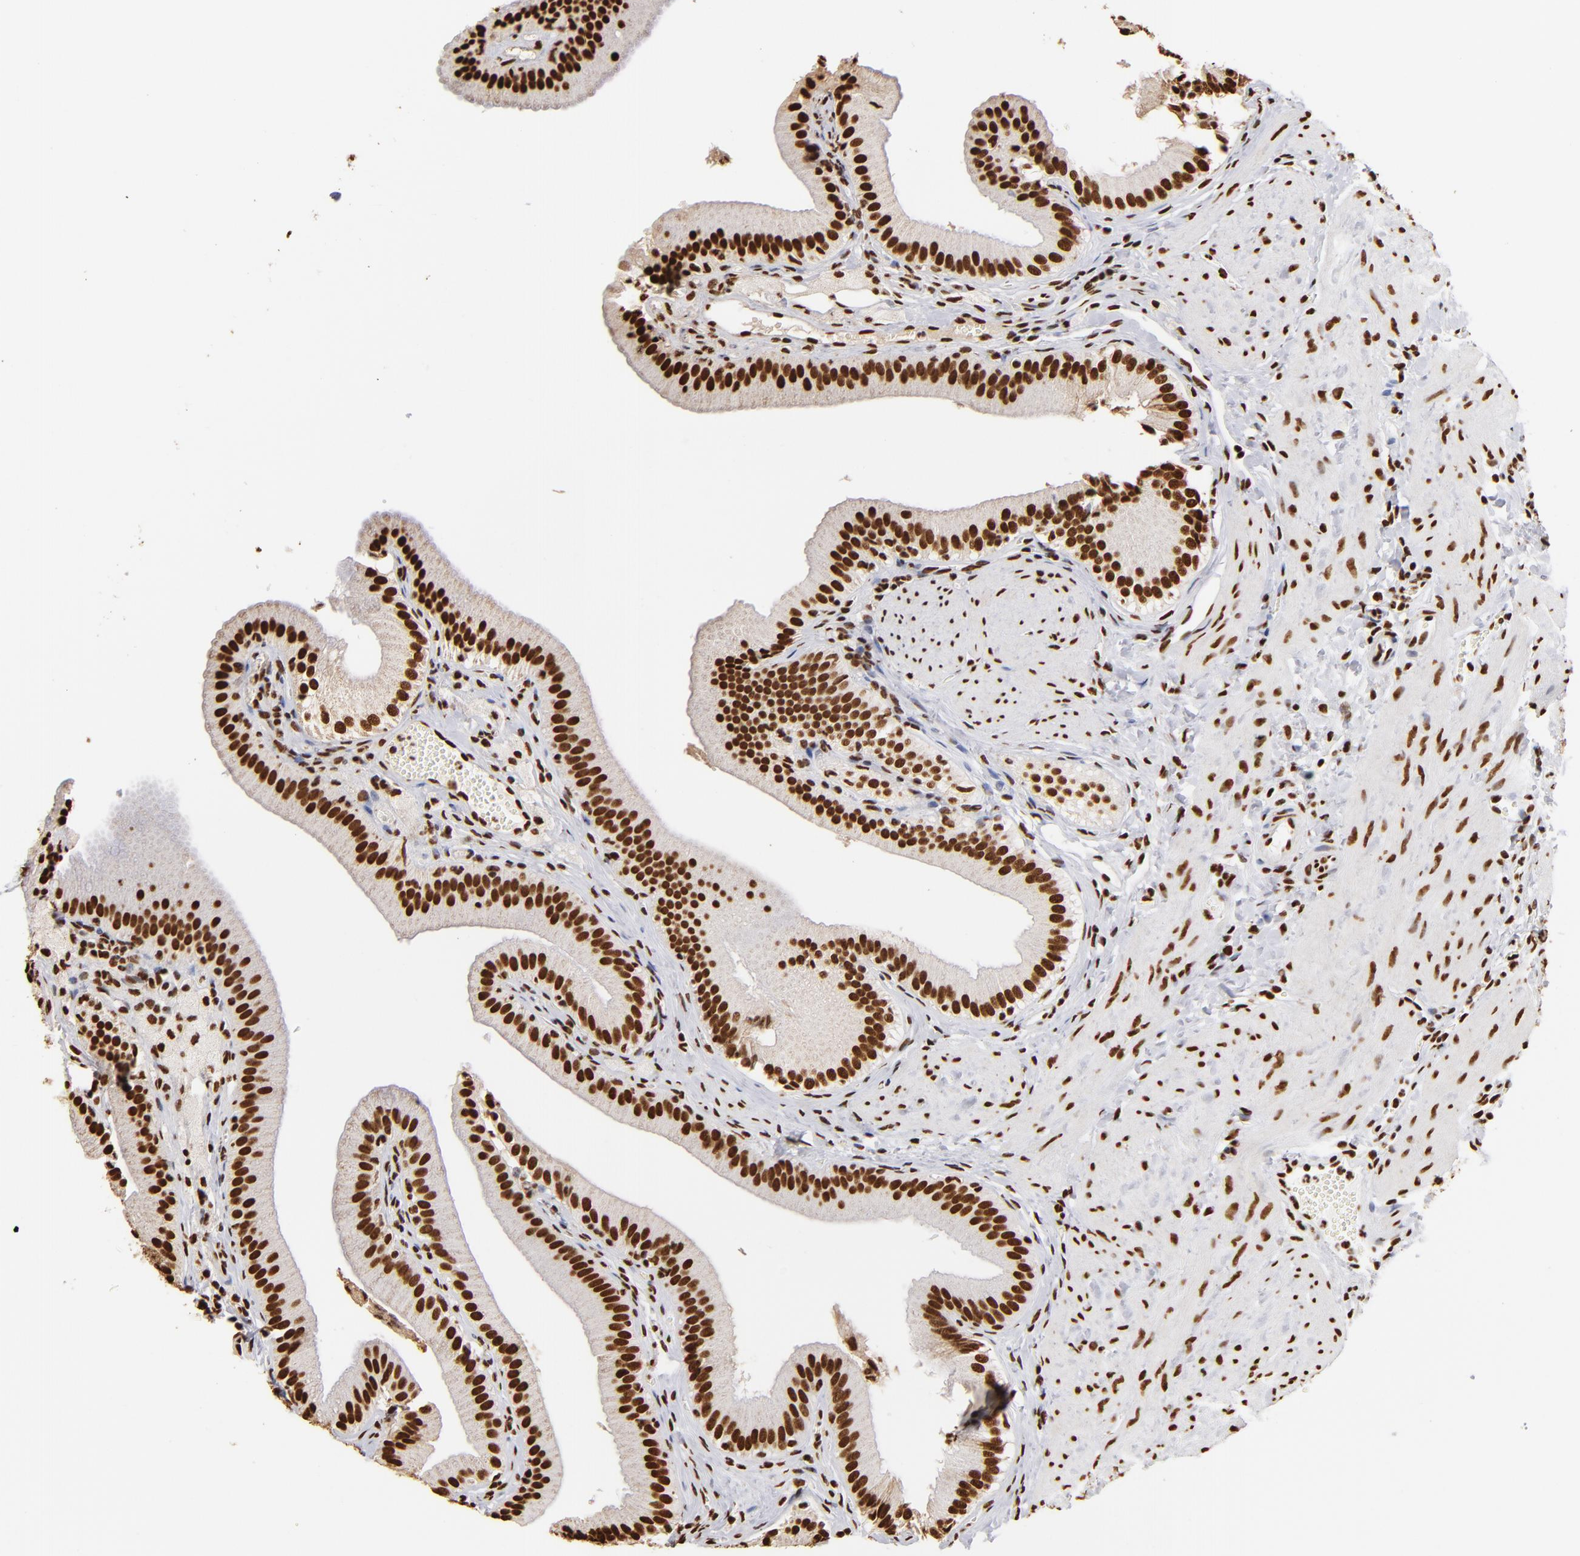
{"staining": {"intensity": "strong", "quantity": ">75%", "location": "nuclear"}, "tissue": "gallbladder", "cell_type": "Glandular cells", "image_type": "normal", "snomed": [{"axis": "morphology", "description": "Normal tissue, NOS"}, {"axis": "topography", "description": "Gallbladder"}], "caption": "Immunohistochemical staining of normal human gallbladder displays high levels of strong nuclear staining in approximately >75% of glandular cells.", "gene": "ILF3", "patient": {"sex": "female", "age": 24}}